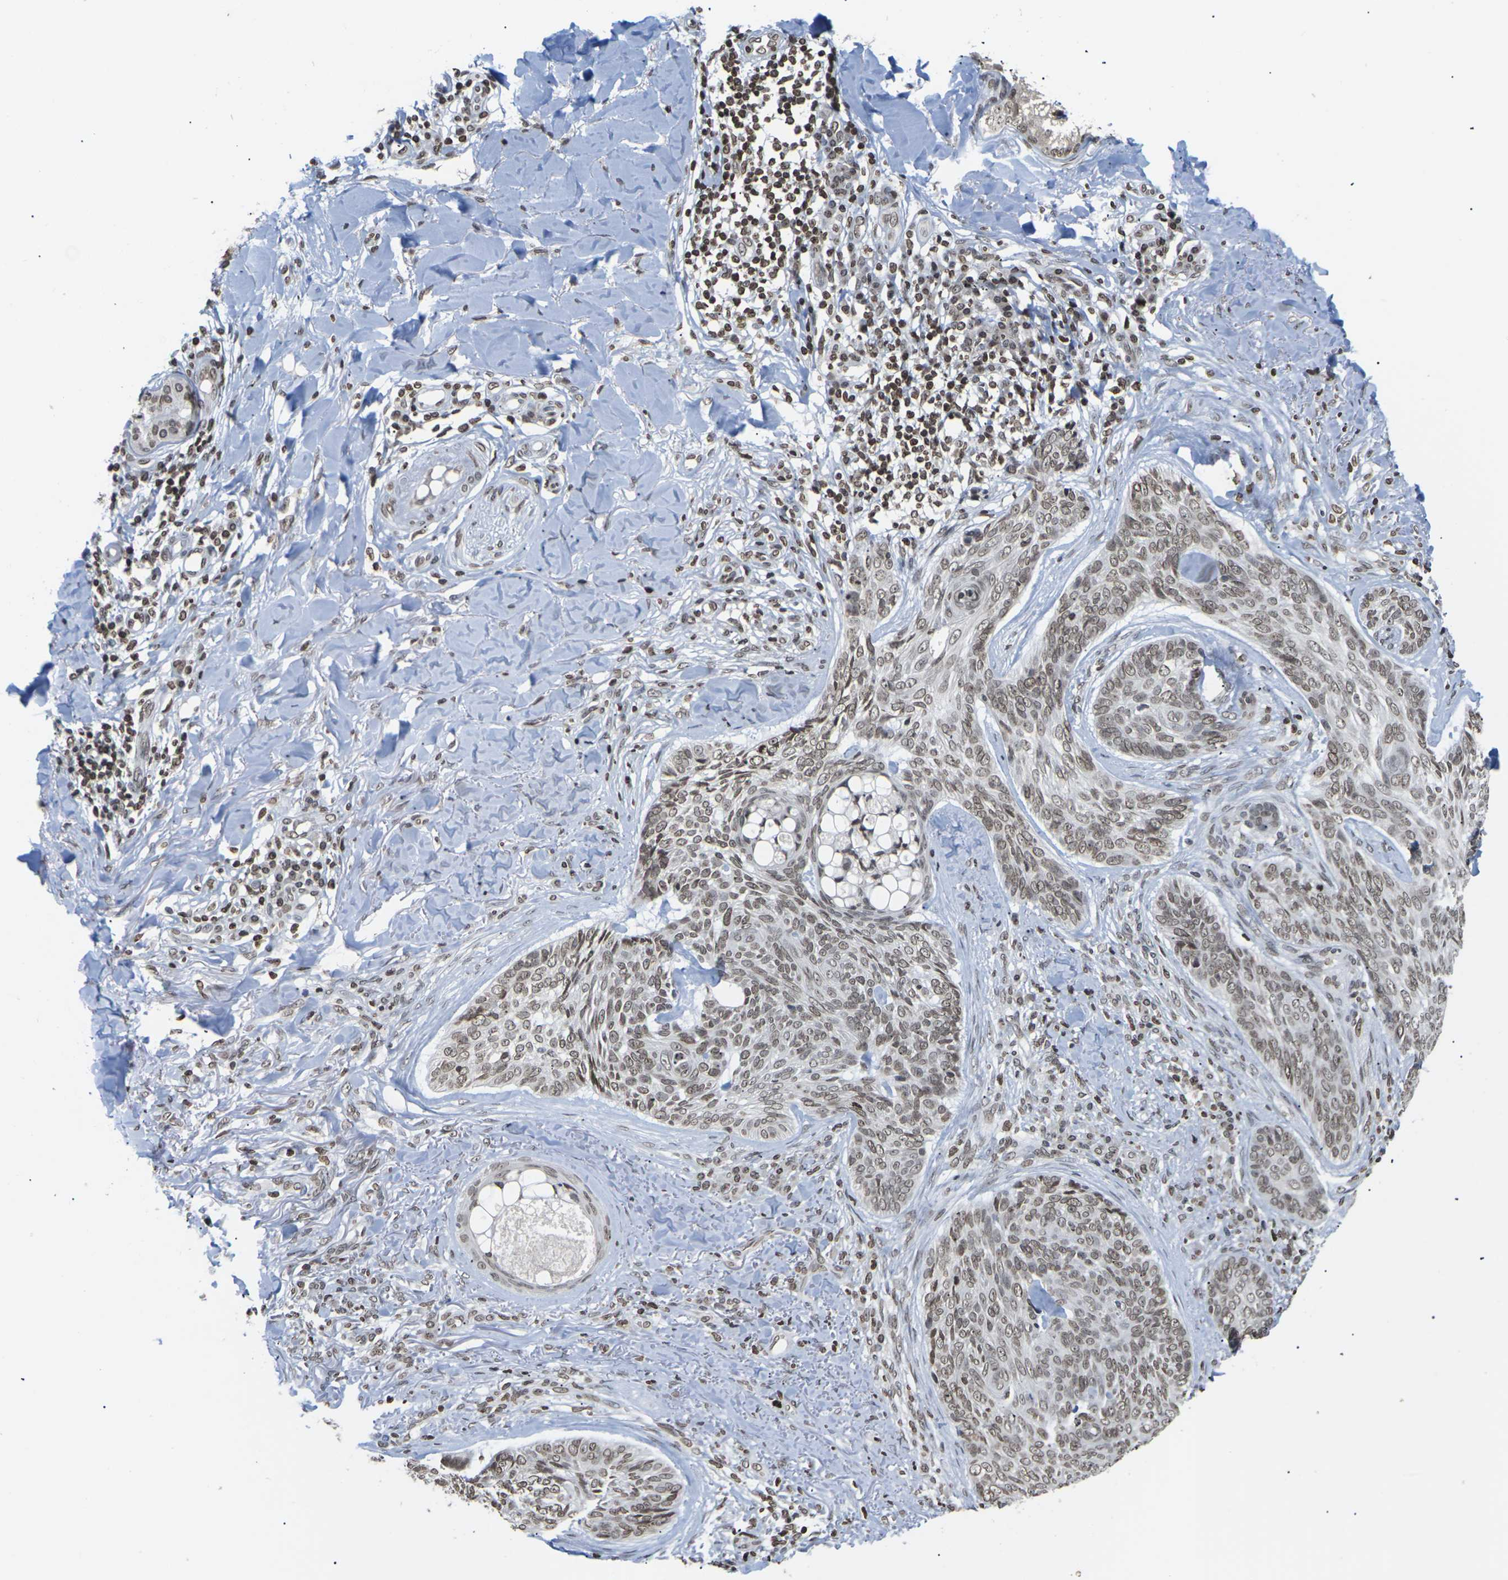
{"staining": {"intensity": "moderate", "quantity": ">75%", "location": "nuclear"}, "tissue": "skin cancer", "cell_type": "Tumor cells", "image_type": "cancer", "snomed": [{"axis": "morphology", "description": "Basal cell carcinoma"}, {"axis": "topography", "description": "Skin"}], "caption": "There is medium levels of moderate nuclear expression in tumor cells of basal cell carcinoma (skin), as demonstrated by immunohistochemical staining (brown color).", "gene": "ETV5", "patient": {"sex": "male", "age": 43}}